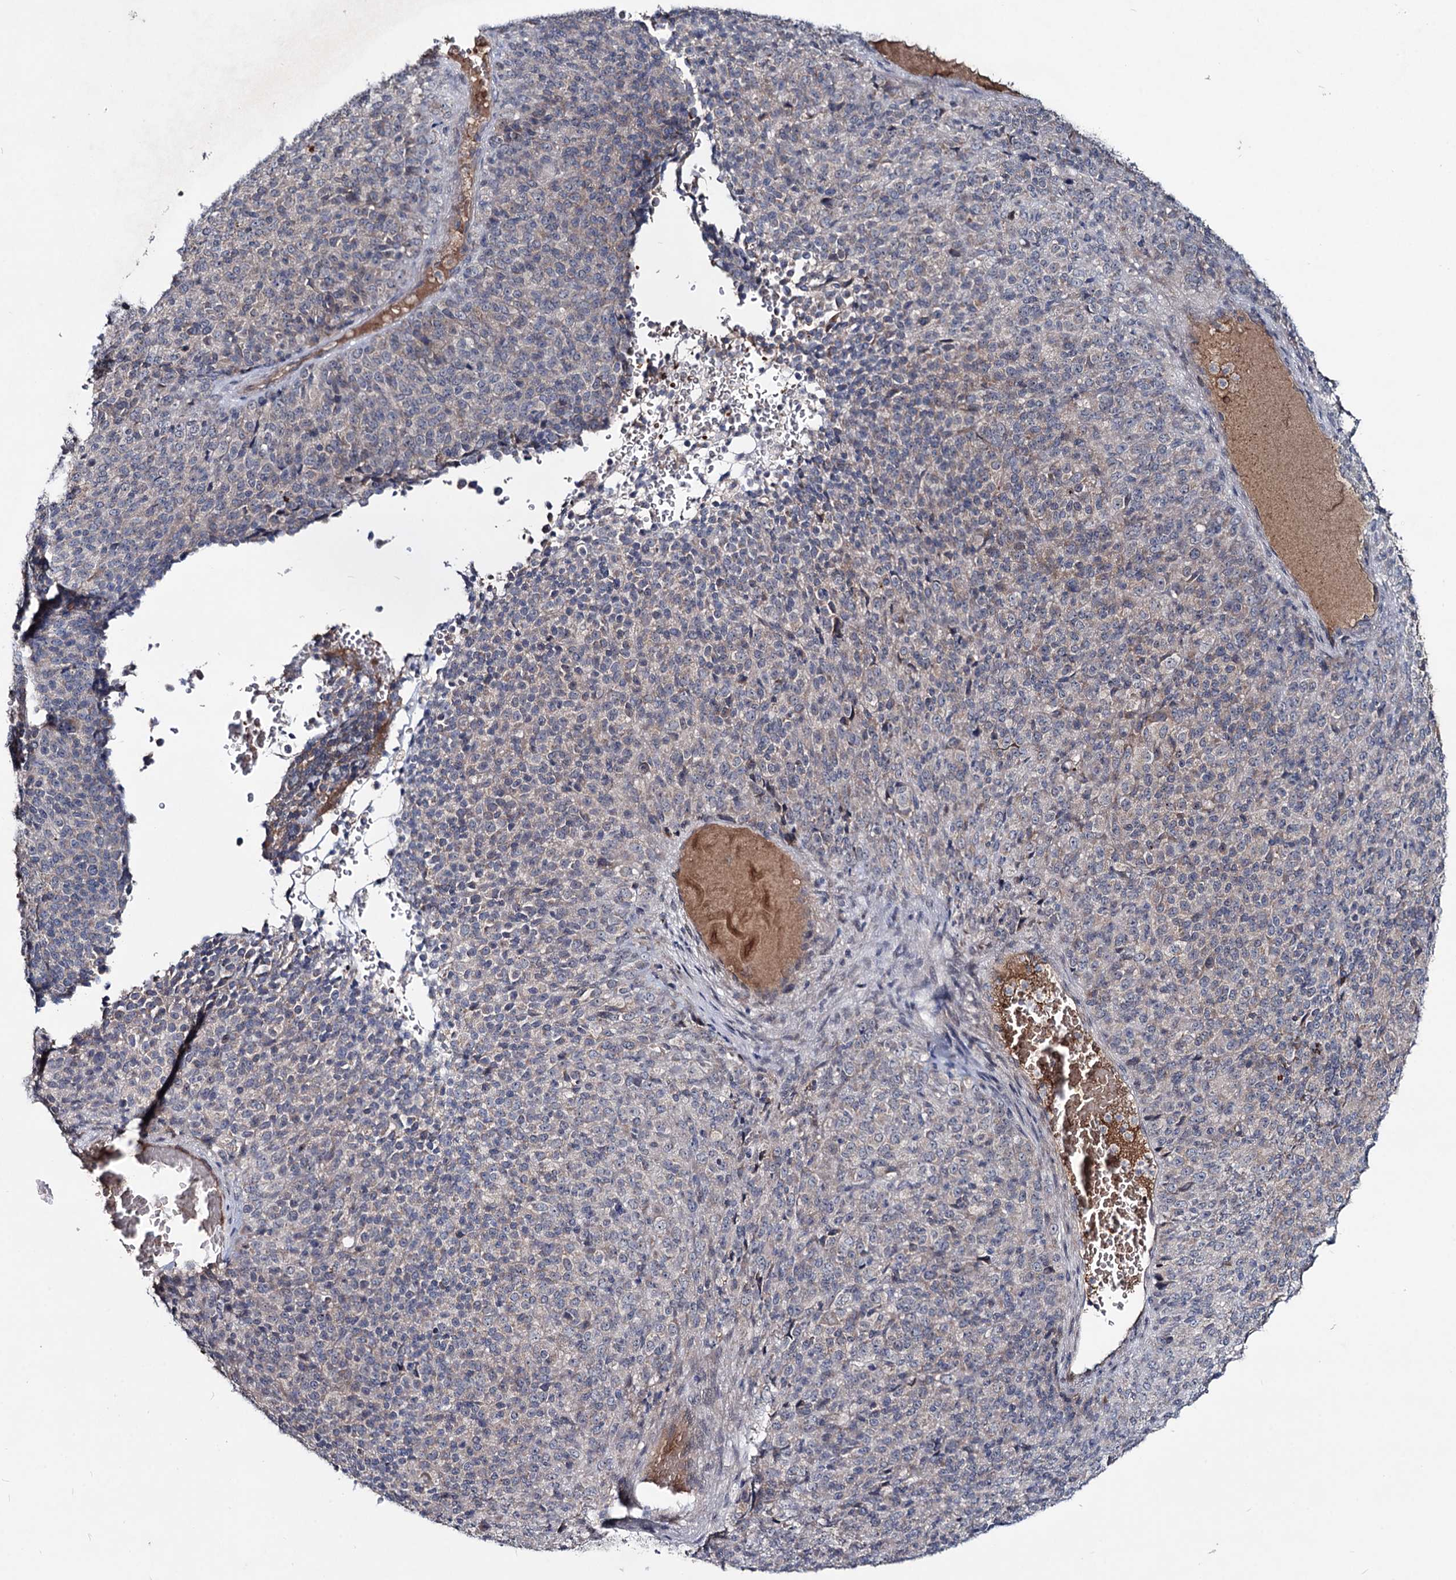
{"staining": {"intensity": "weak", "quantity": "<25%", "location": "cytoplasmic/membranous"}, "tissue": "melanoma", "cell_type": "Tumor cells", "image_type": "cancer", "snomed": [{"axis": "morphology", "description": "Malignant melanoma, Metastatic site"}, {"axis": "topography", "description": "Brain"}], "caption": "A photomicrograph of human malignant melanoma (metastatic site) is negative for staining in tumor cells.", "gene": "RNF6", "patient": {"sex": "female", "age": 56}}